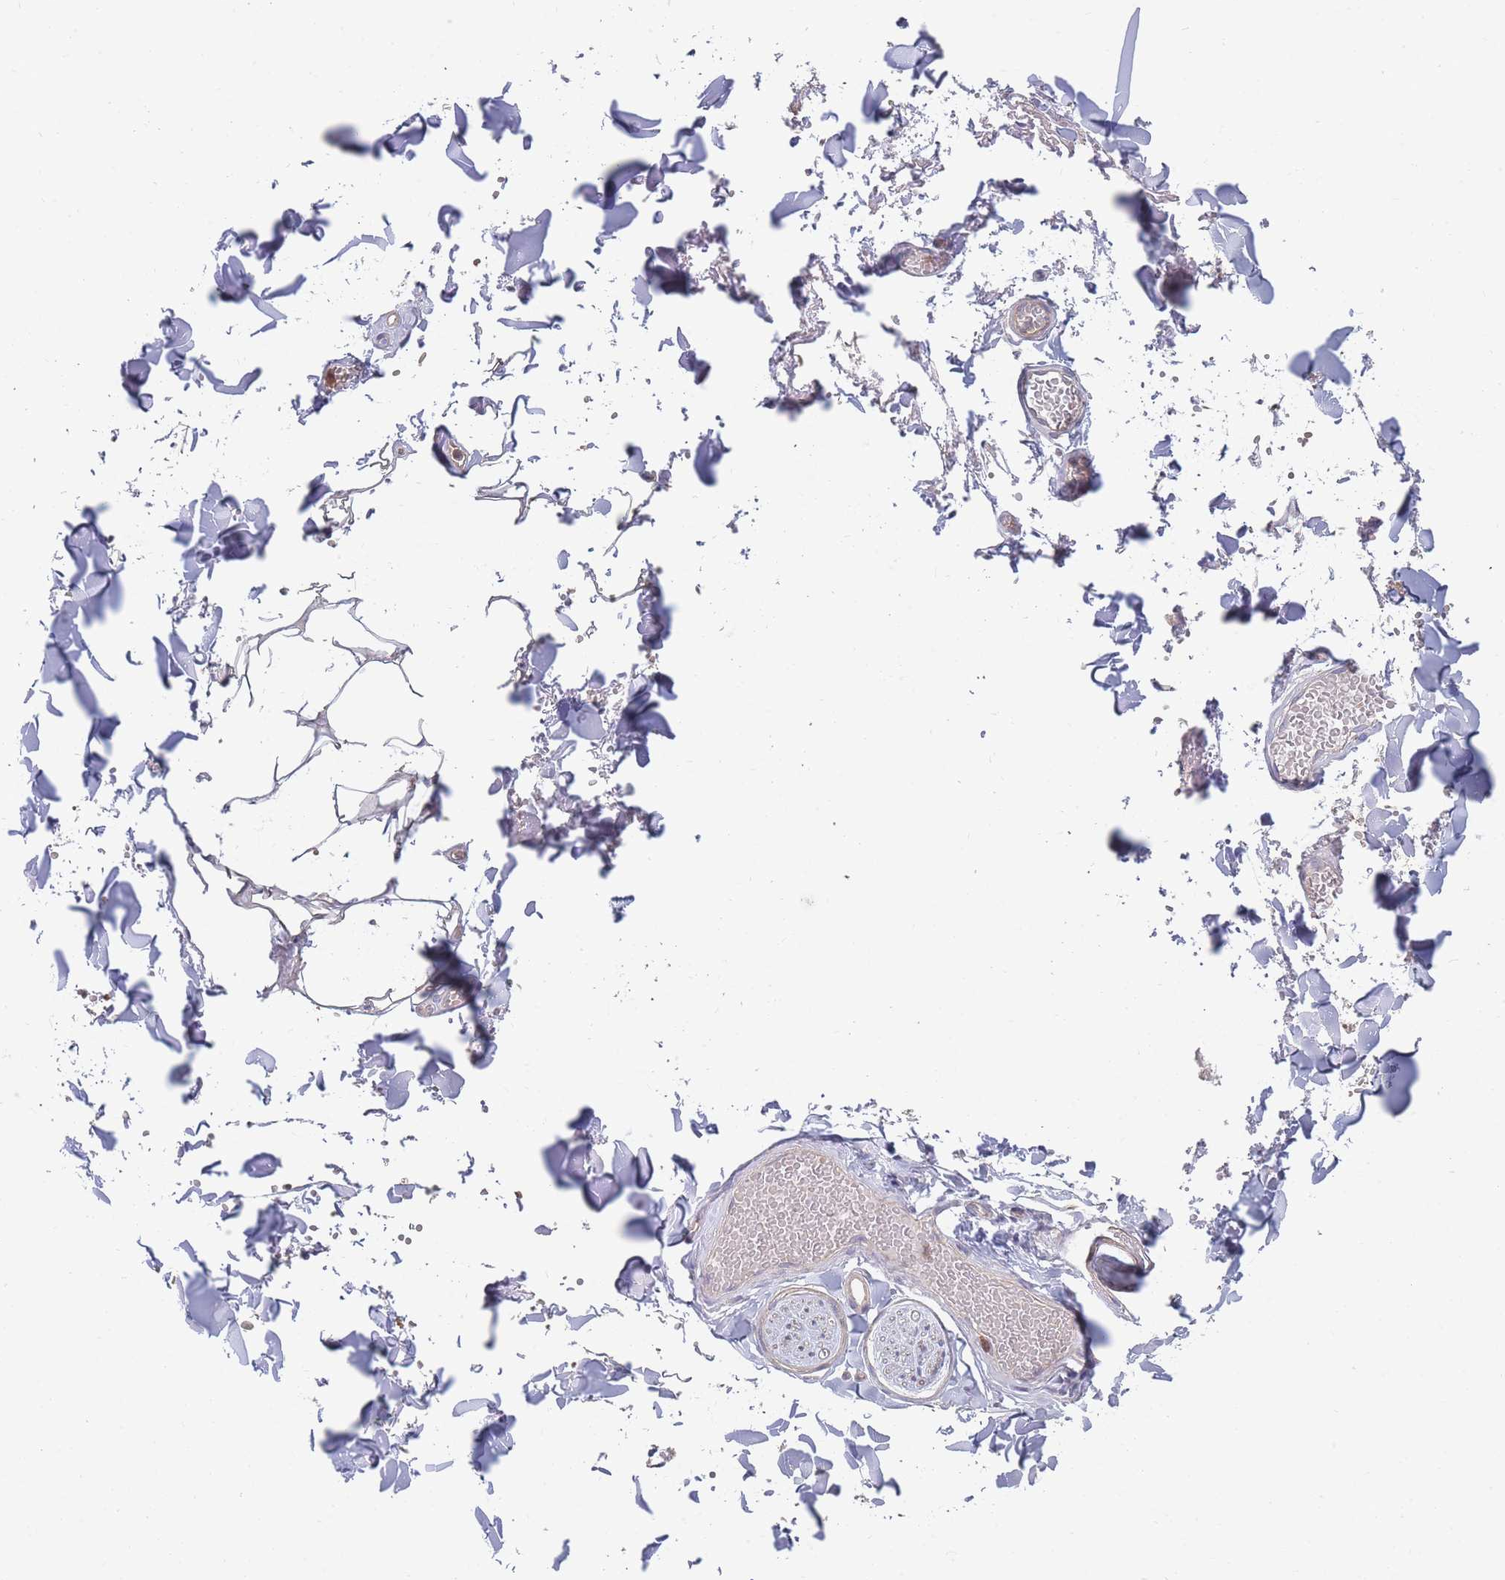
{"staining": {"intensity": "negative", "quantity": "none", "location": "none"}, "tissue": "adipose tissue", "cell_type": "Adipocytes", "image_type": "normal", "snomed": [{"axis": "morphology", "description": "Normal tissue, NOS"}, {"axis": "topography", "description": "Salivary gland"}, {"axis": "topography", "description": "Peripheral nerve tissue"}], "caption": "This is a micrograph of IHC staining of benign adipose tissue, which shows no expression in adipocytes.", "gene": "NUB1", "patient": {"sex": "male", "age": 38}}